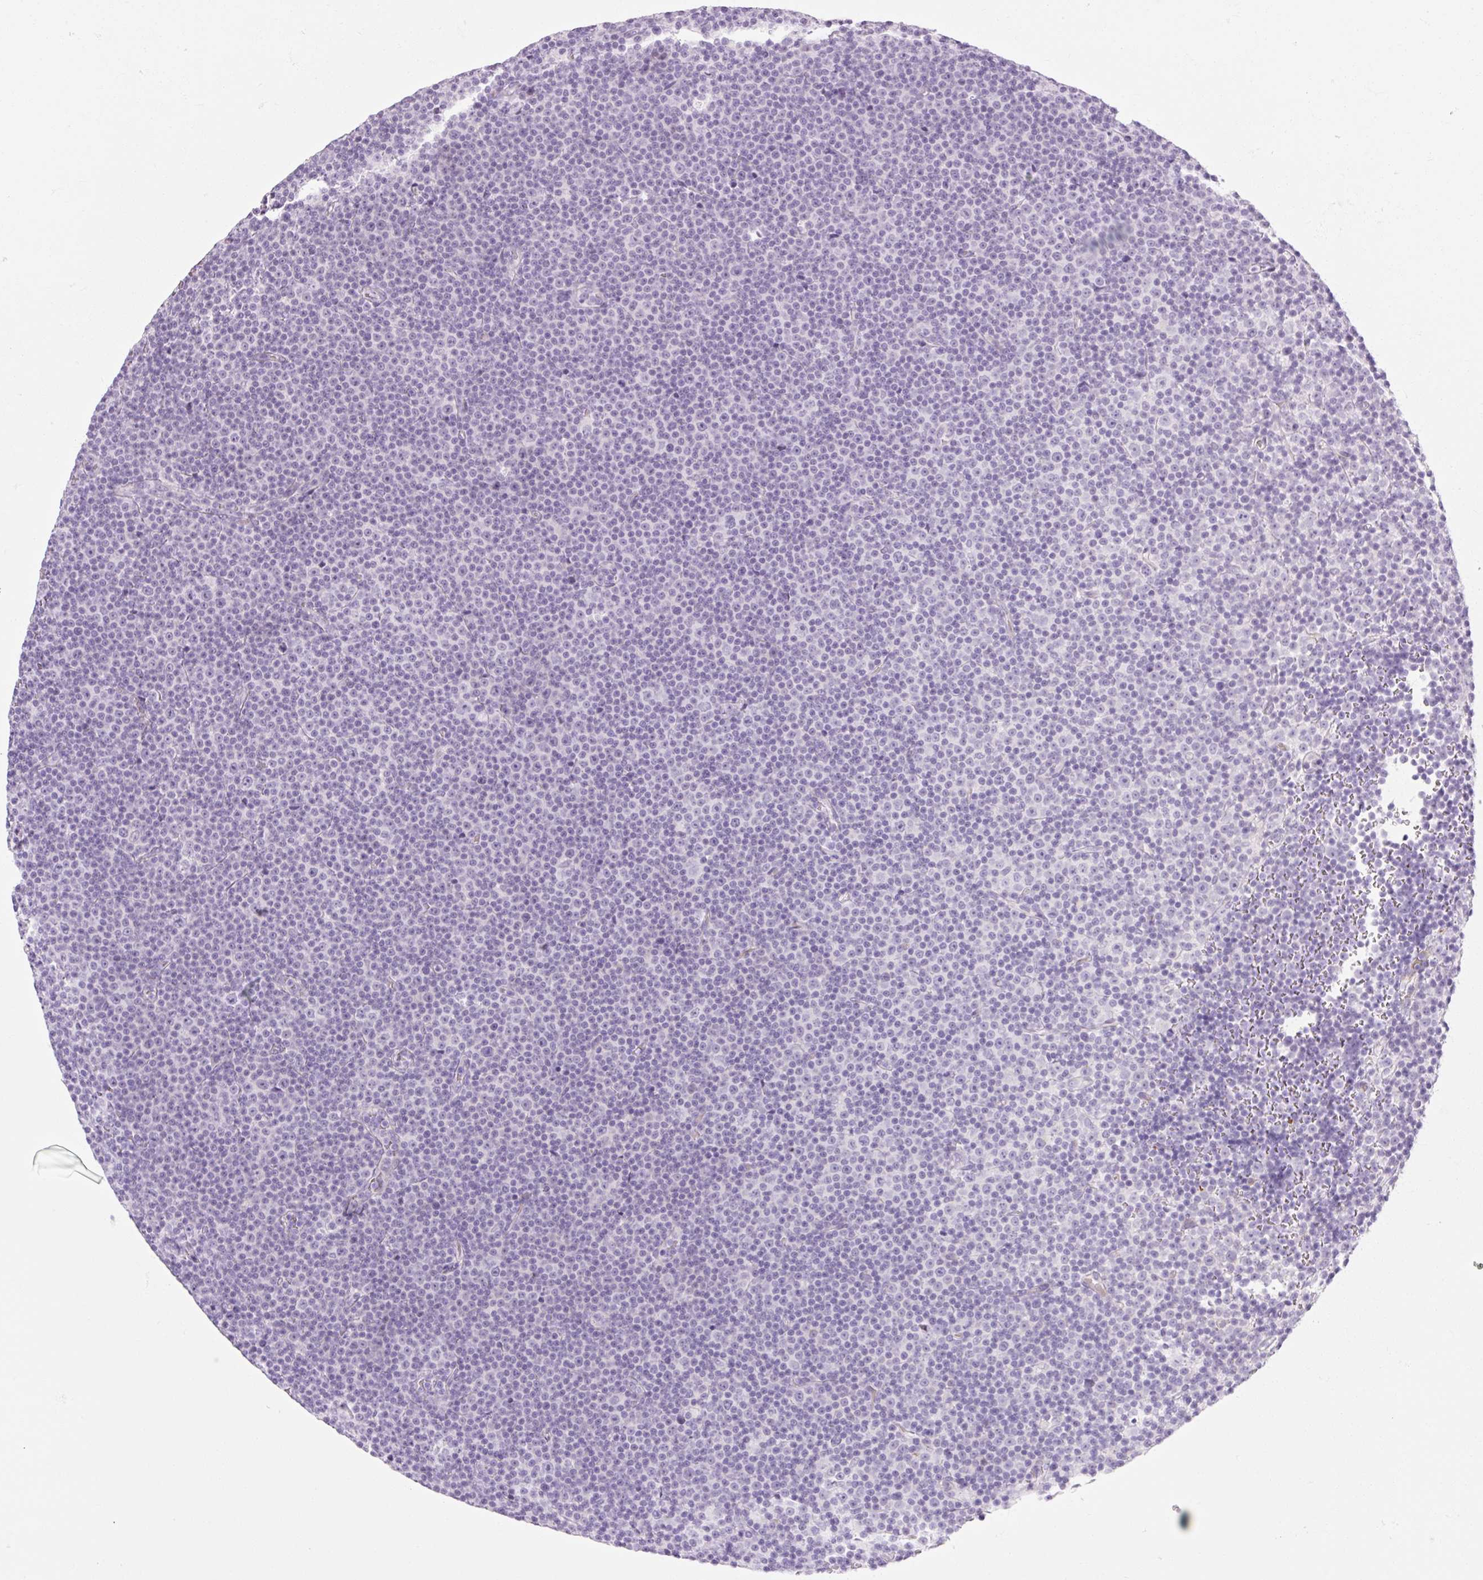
{"staining": {"intensity": "negative", "quantity": "none", "location": "none"}, "tissue": "lymphoma", "cell_type": "Tumor cells", "image_type": "cancer", "snomed": [{"axis": "morphology", "description": "Malignant lymphoma, non-Hodgkin's type, Low grade"}, {"axis": "topography", "description": "Lymph node"}], "caption": "A photomicrograph of human low-grade malignant lymphoma, non-Hodgkin's type is negative for staining in tumor cells.", "gene": "TAF1L", "patient": {"sex": "female", "age": 67}}